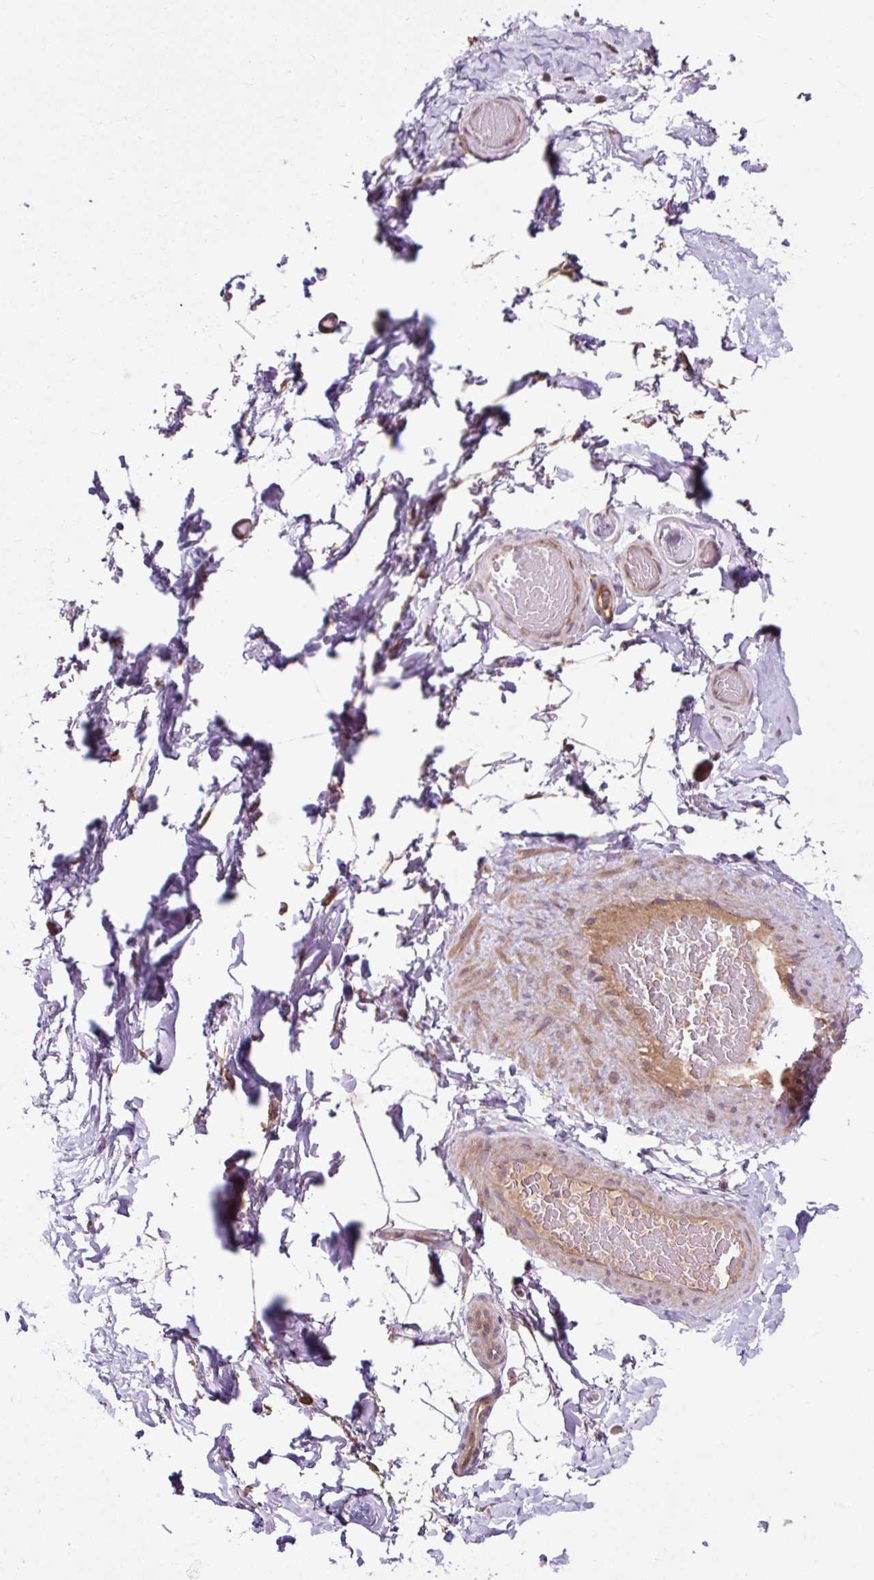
{"staining": {"intensity": "moderate", "quantity": "25%-75%", "location": "cytoplasmic/membranous"}, "tissue": "adipose tissue", "cell_type": "Adipocytes", "image_type": "normal", "snomed": [{"axis": "morphology", "description": "Normal tissue, NOS"}, {"axis": "topography", "description": "Vascular tissue"}, {"axis": "topography", "description": "Peripheral nerve tissue"}], "caption": "The histopathology image exhibits a brown stain indicating the presence of a protein in the cytoplasmic/membranous of adipocytes in adipose tissue. (brown staining indicates protein expression, while blue staining denotes nuclei).", "gene": "MMS19", "patient": {"sex": "male", "age": 41}}